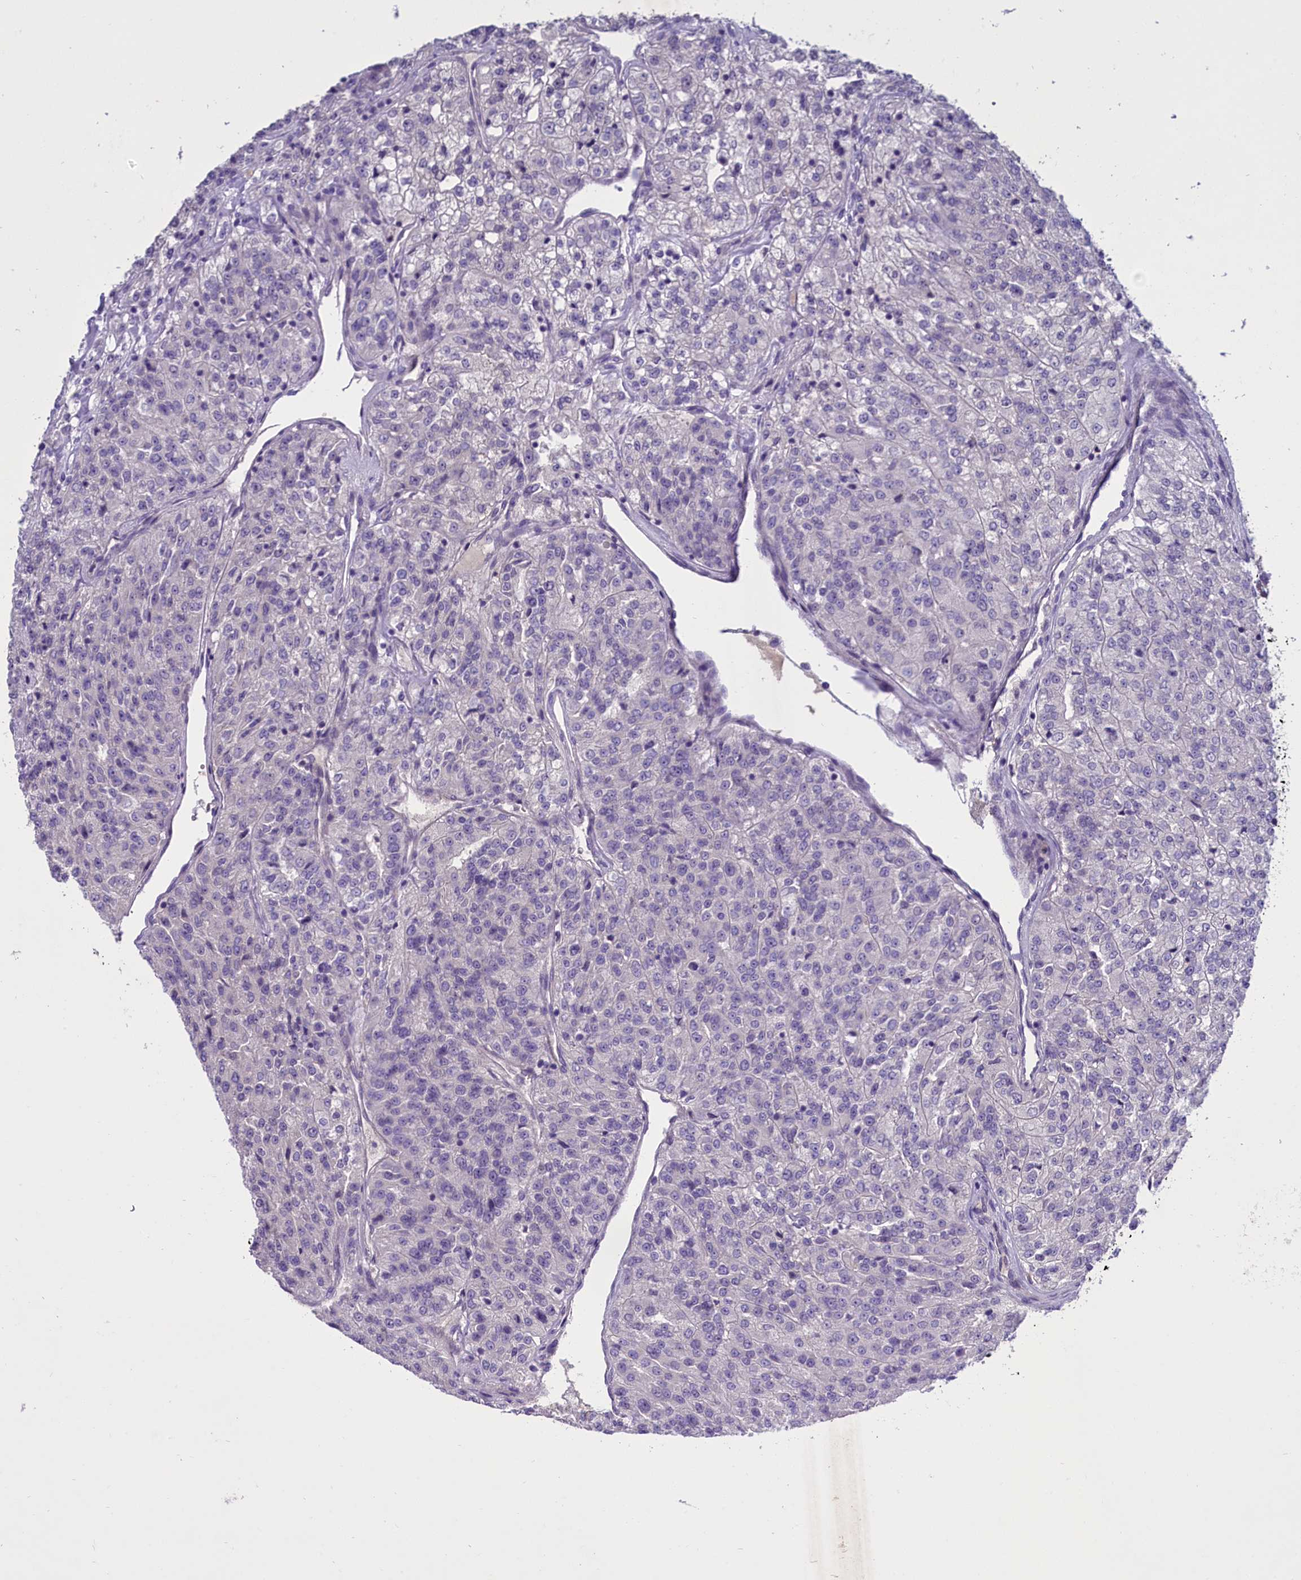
{"staining": {"intensity": "negative", "quantity": "none", "location": "none"}, "tissue": "renal cancer", "cell_type": "Tumor cells", "image_type": "cancer", "snomed": [{"axis": "morphology", "description": "Adenocarcinoma, NOS"}, {"axis": "topography", "description": "Kidney"}], "caption": "This is a image of immunohistochemistry (IHC) staining of renal cancer, which shows no expression in tumor cells. (IHC, brightfield microscopy, high magnification).", "gene": "ENPP6", "patient": {"sex": "female", "age": 63}}